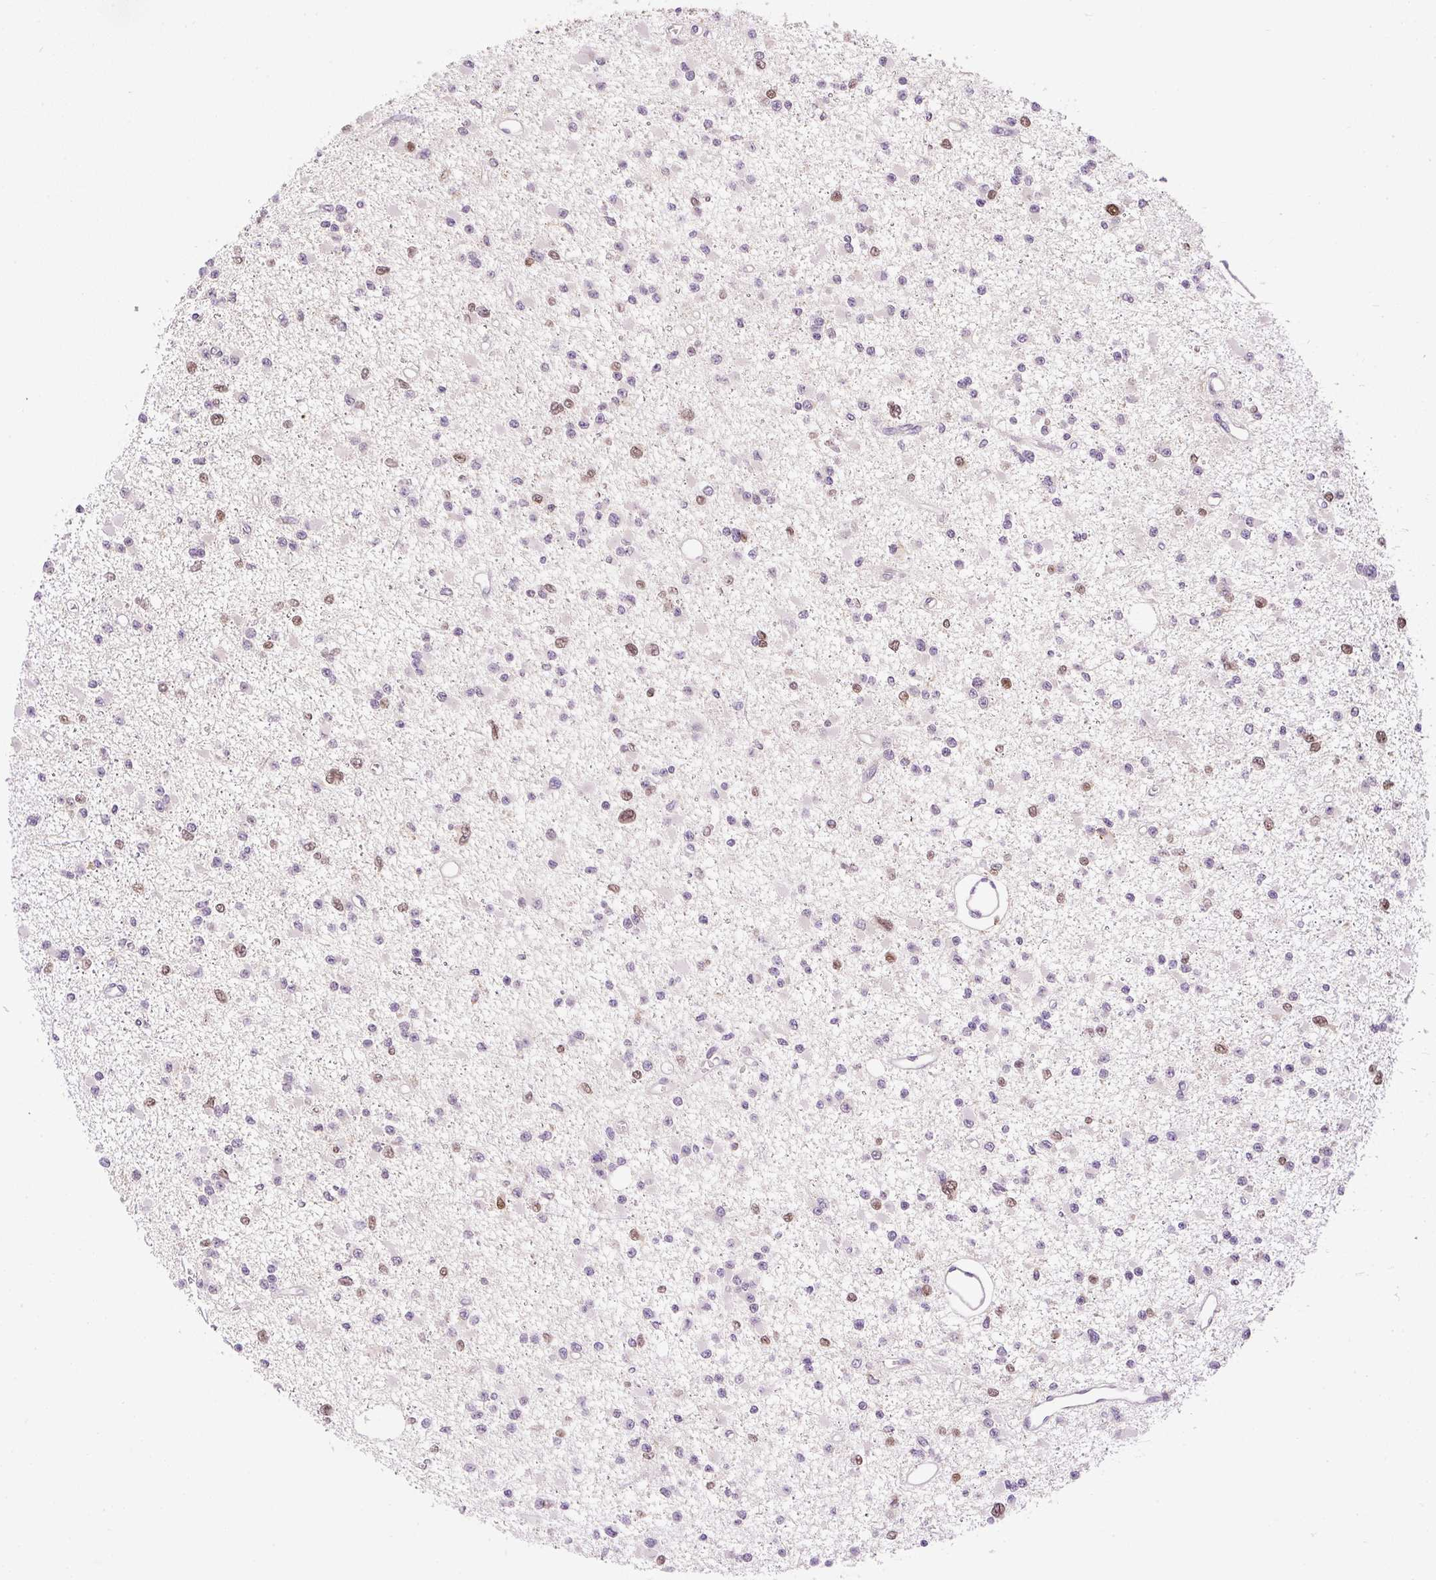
{"staining": {"intensity": "negative", "quantity": "none", "location": "none"}, "tissue": "glioma", "cell_type": "Tumor cells", "image_type": "cancer", "snomed": [{"axis": "morphology", "description": "Glioma, malignant, Low grade"}, {"axis": "topography", "description": "Brain"}], "caption": "DAB immunohistochemical staining of human glioma shows no significant expression in tumor cells. (DAB immunohistochemistry with hematoxylin counter stain).", "gene": "CARD11", "patient": {"sex": "female", "age": 22}}